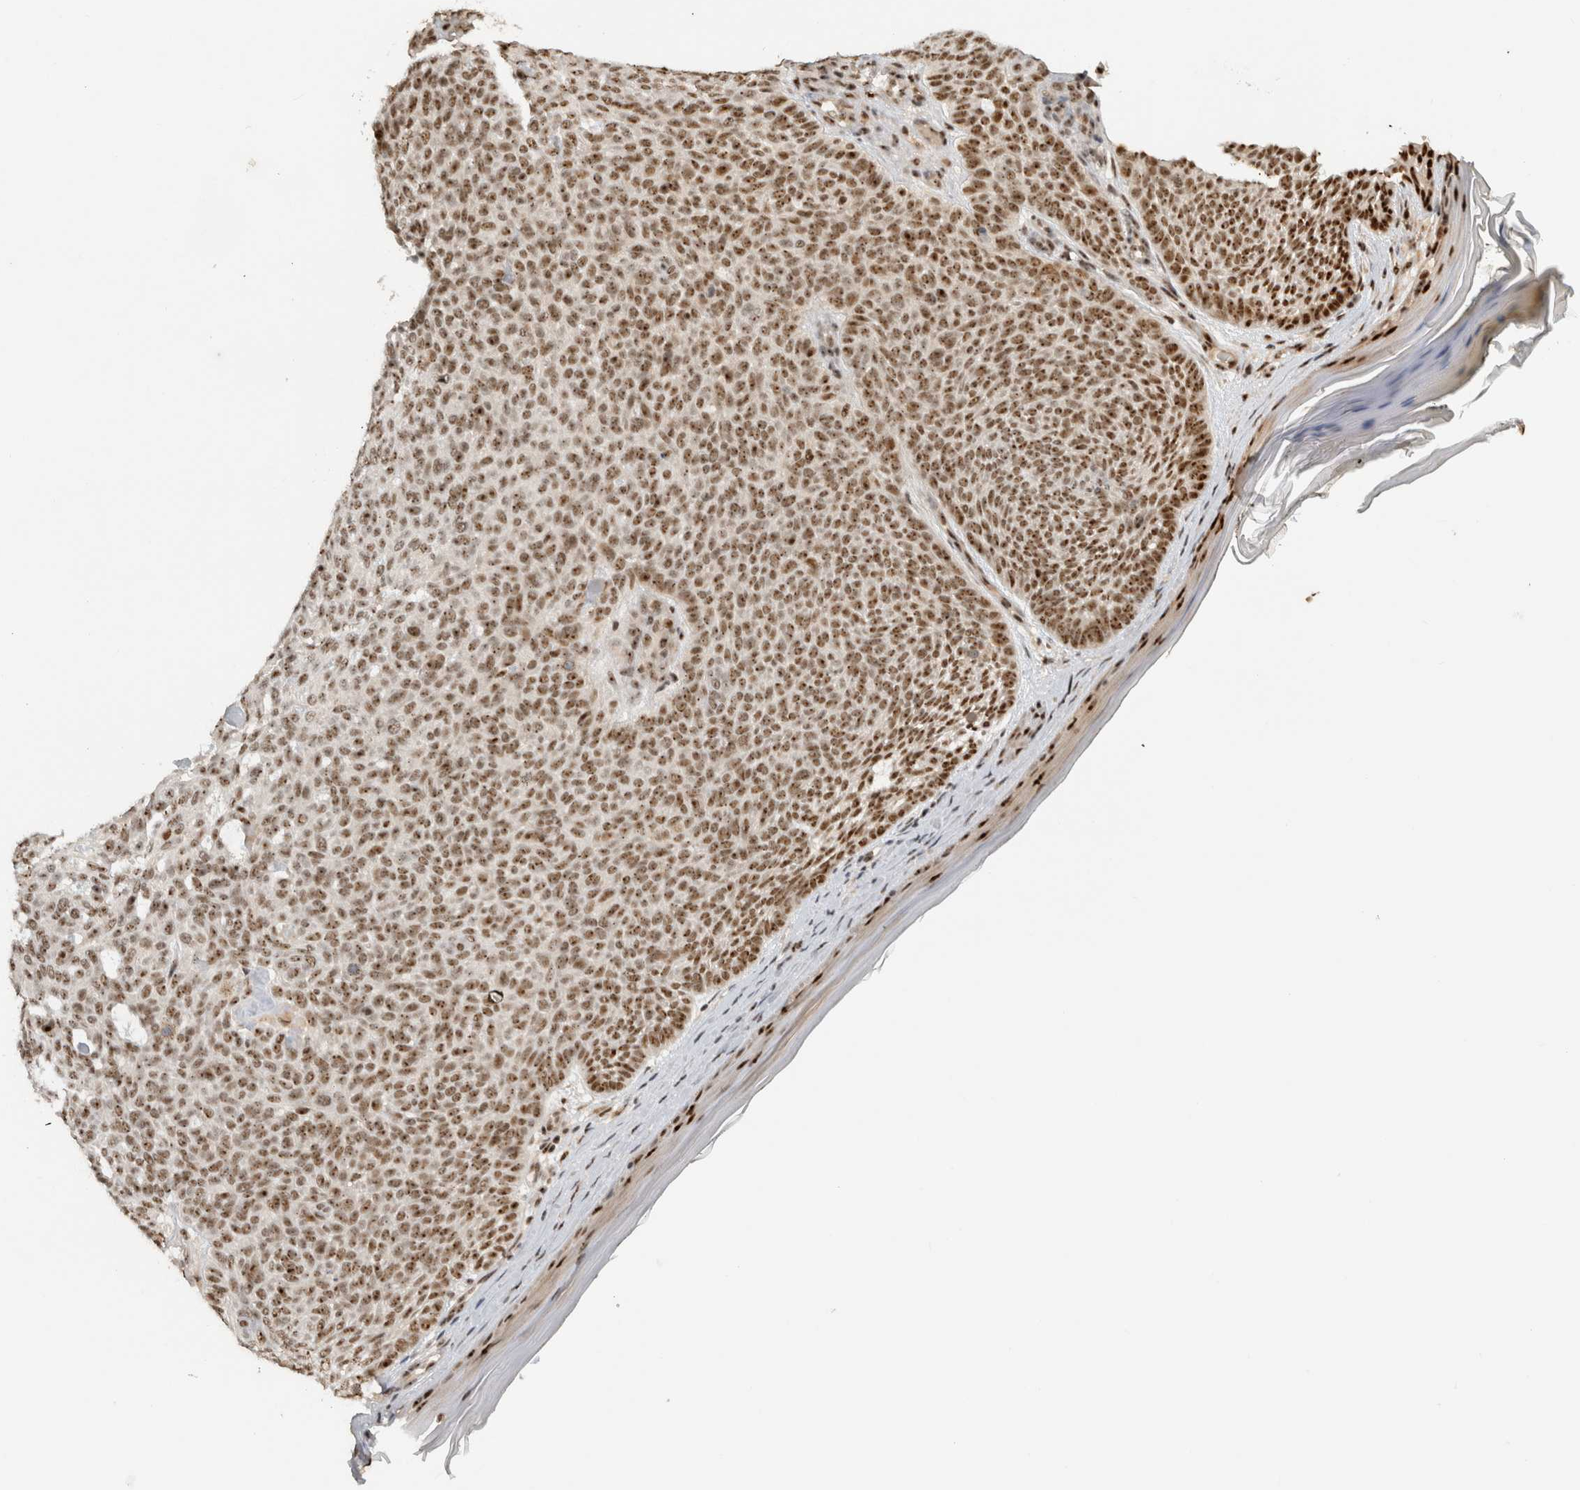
{"staining": {"intensity": "strong", "quantity": ">75%", "location": "nuclear"}, "tissue": "skin cancer", "cell_type": "Tumor cells", "image_type": "cancer", "snomed": [{"axis": "morphology", "description": "Basal cell carcinoma"}, {"axis": "topography", "description": "Skin"}], "caption": "High-power microscopy captured an immunohistochemistry image of skin cancer, revealing strong nuclear expression in about >75% of tumor cells.", "gene": "EBNA1BP2", "patient": {"sex": "male", "age": 61}}